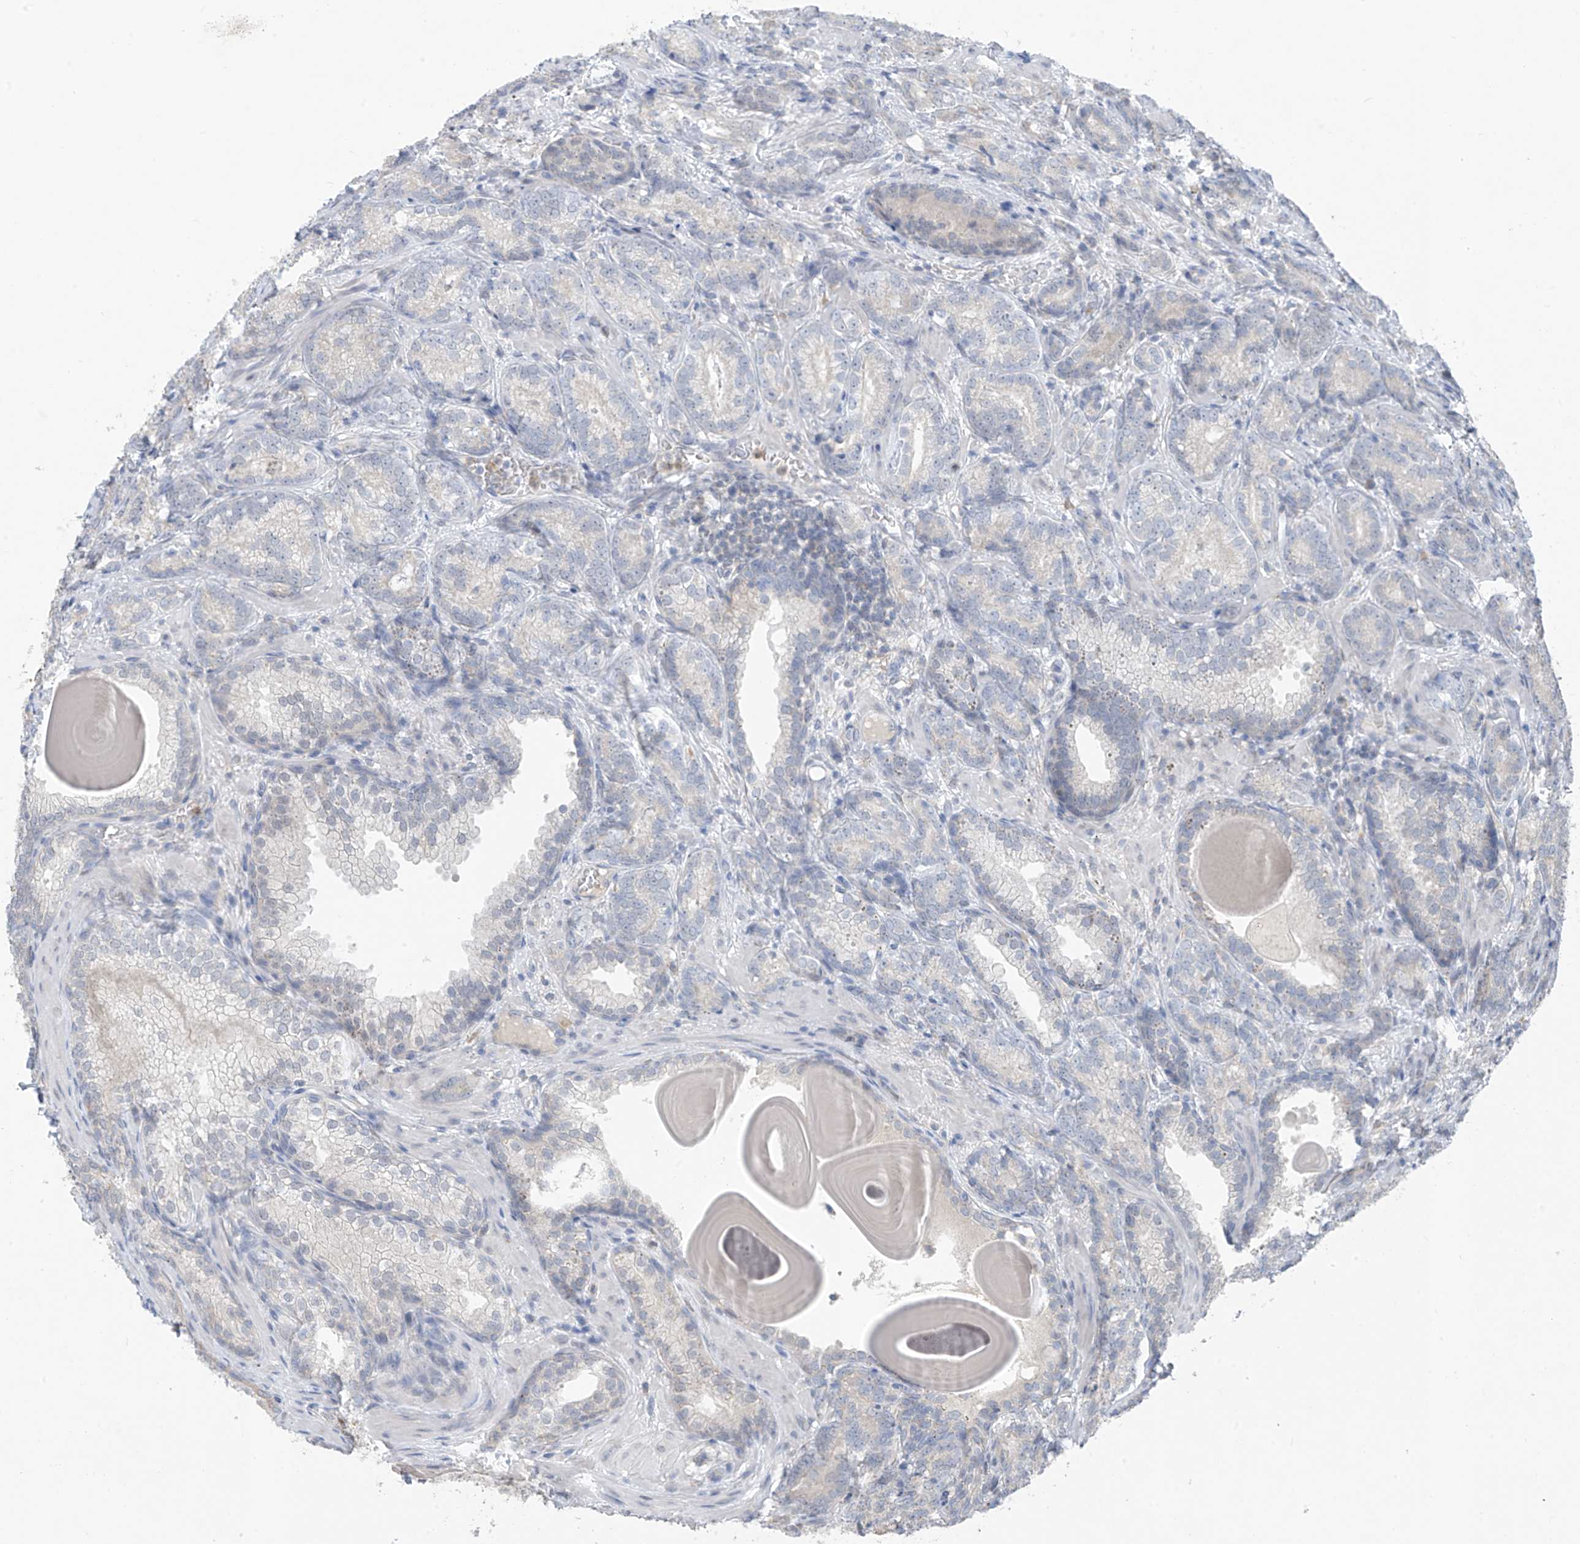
{"staining": {"intensity": "negative", "quantity": "none", "location": "none"}, "tissue": "prostate cancer", "cell_type": "Tumor cells", "image_type": "cancer", "snomed": [{"axis": "morphology", "description": "Adenocarcinoma, High grade"}, {"axis": "topography", "description": "Prostate"}], "caption": "The photomicrograph reveals no staining of tumor cells in prostate cancer (adenocarcinoma (high-grade)).", "gene": "CYP4V2", "patient": {"sex": "male", "age": 66}}